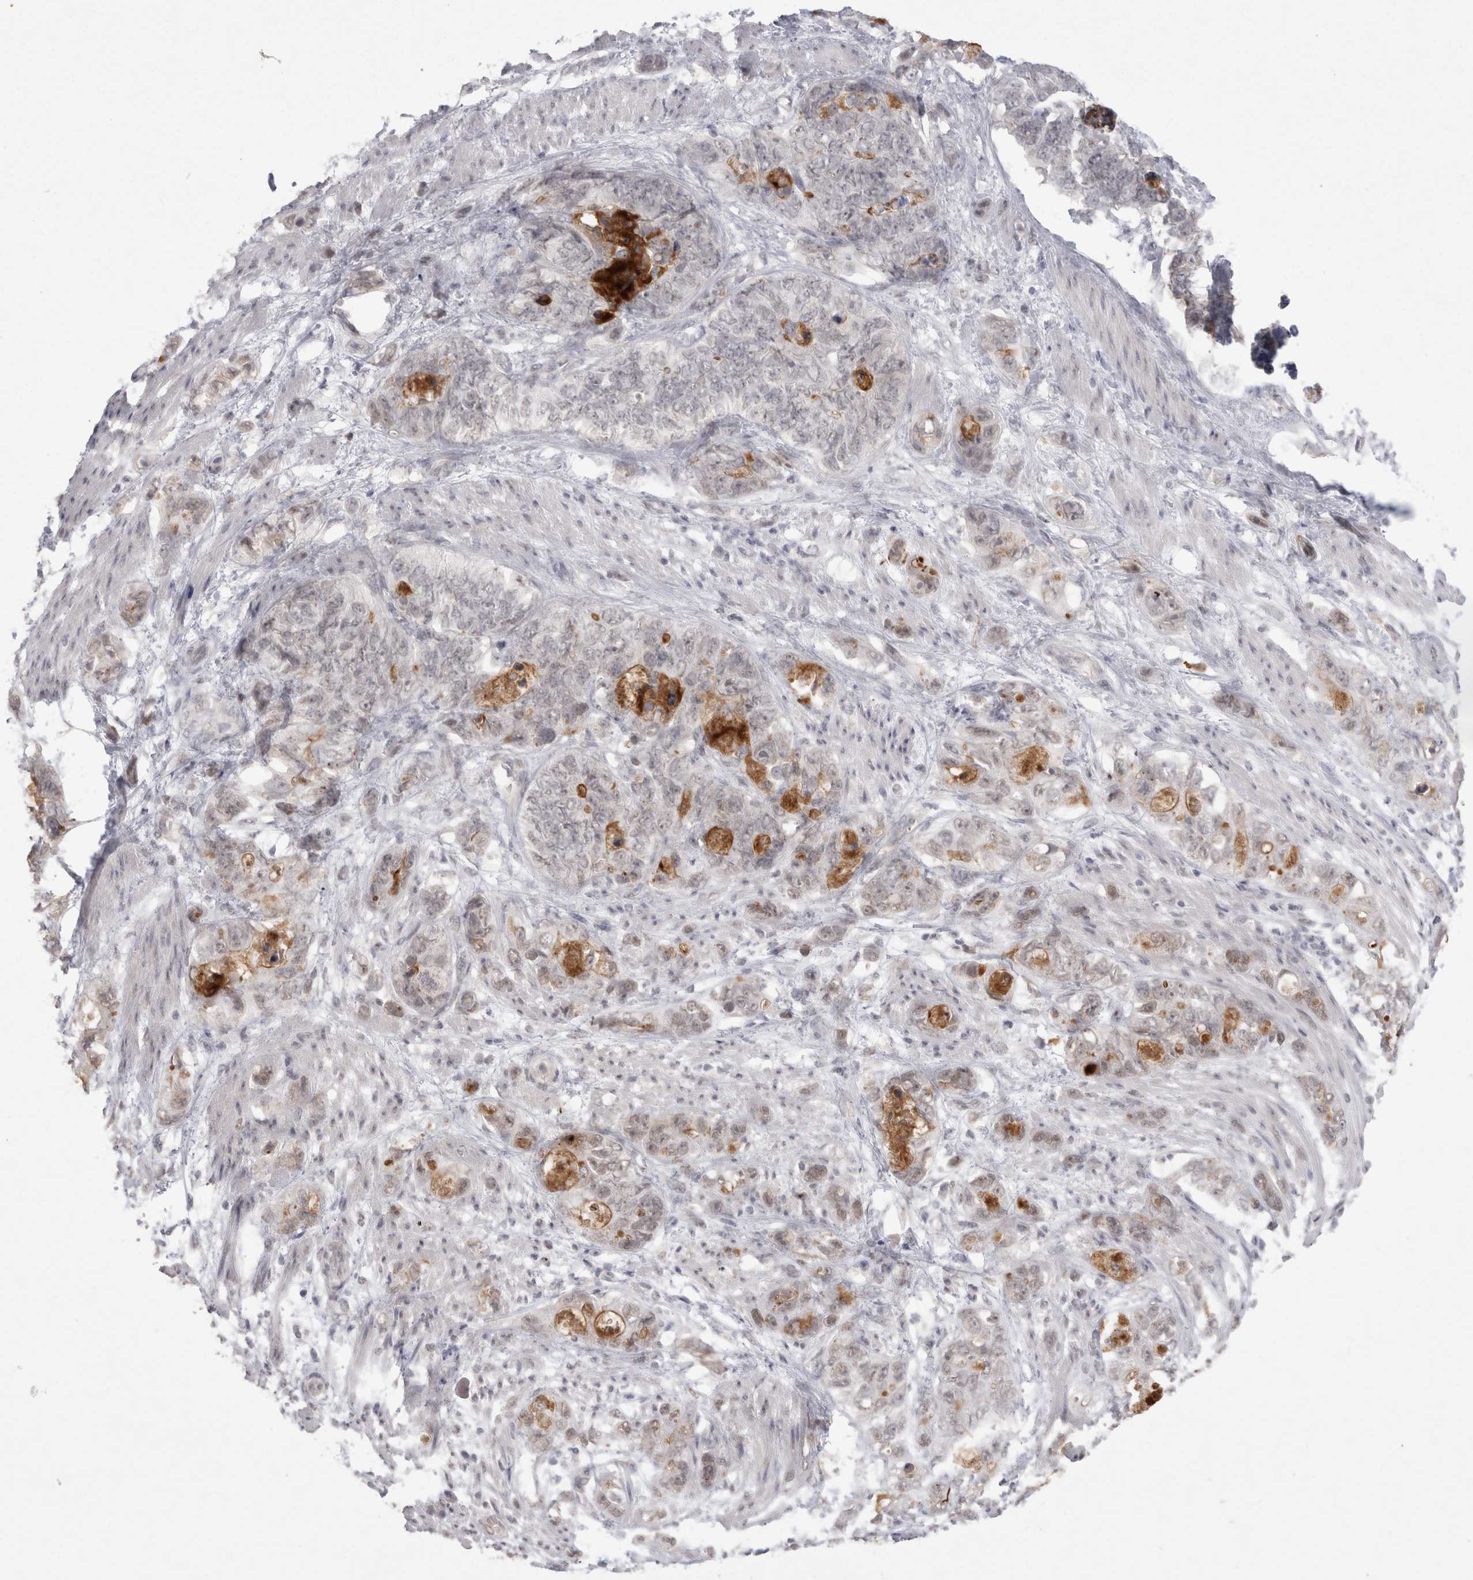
{"staining": {"intensity": "weak", "quantity": "25%-75%", "location": "nuclear"}, "tissue": "stomach cancer", "cell_type": "Tumor cells", "image_type": "cancer", "snomed": [{"axis": "morphology", "description": "Normal tissue, NOS"}, {"axis": "morphology", "description": "Adenocarcinoma, NOS"}, {"axis": "topography", "description": "Stomach"}], "caption": "Stomach cancer (adenocarcinoma) stained with immunohistochemistry (IHC) shows weak nuclear staining in about 25%-75% of tumor cells.", "gene": "DDX4", "patient": {"sex": "female", "age": 89}}